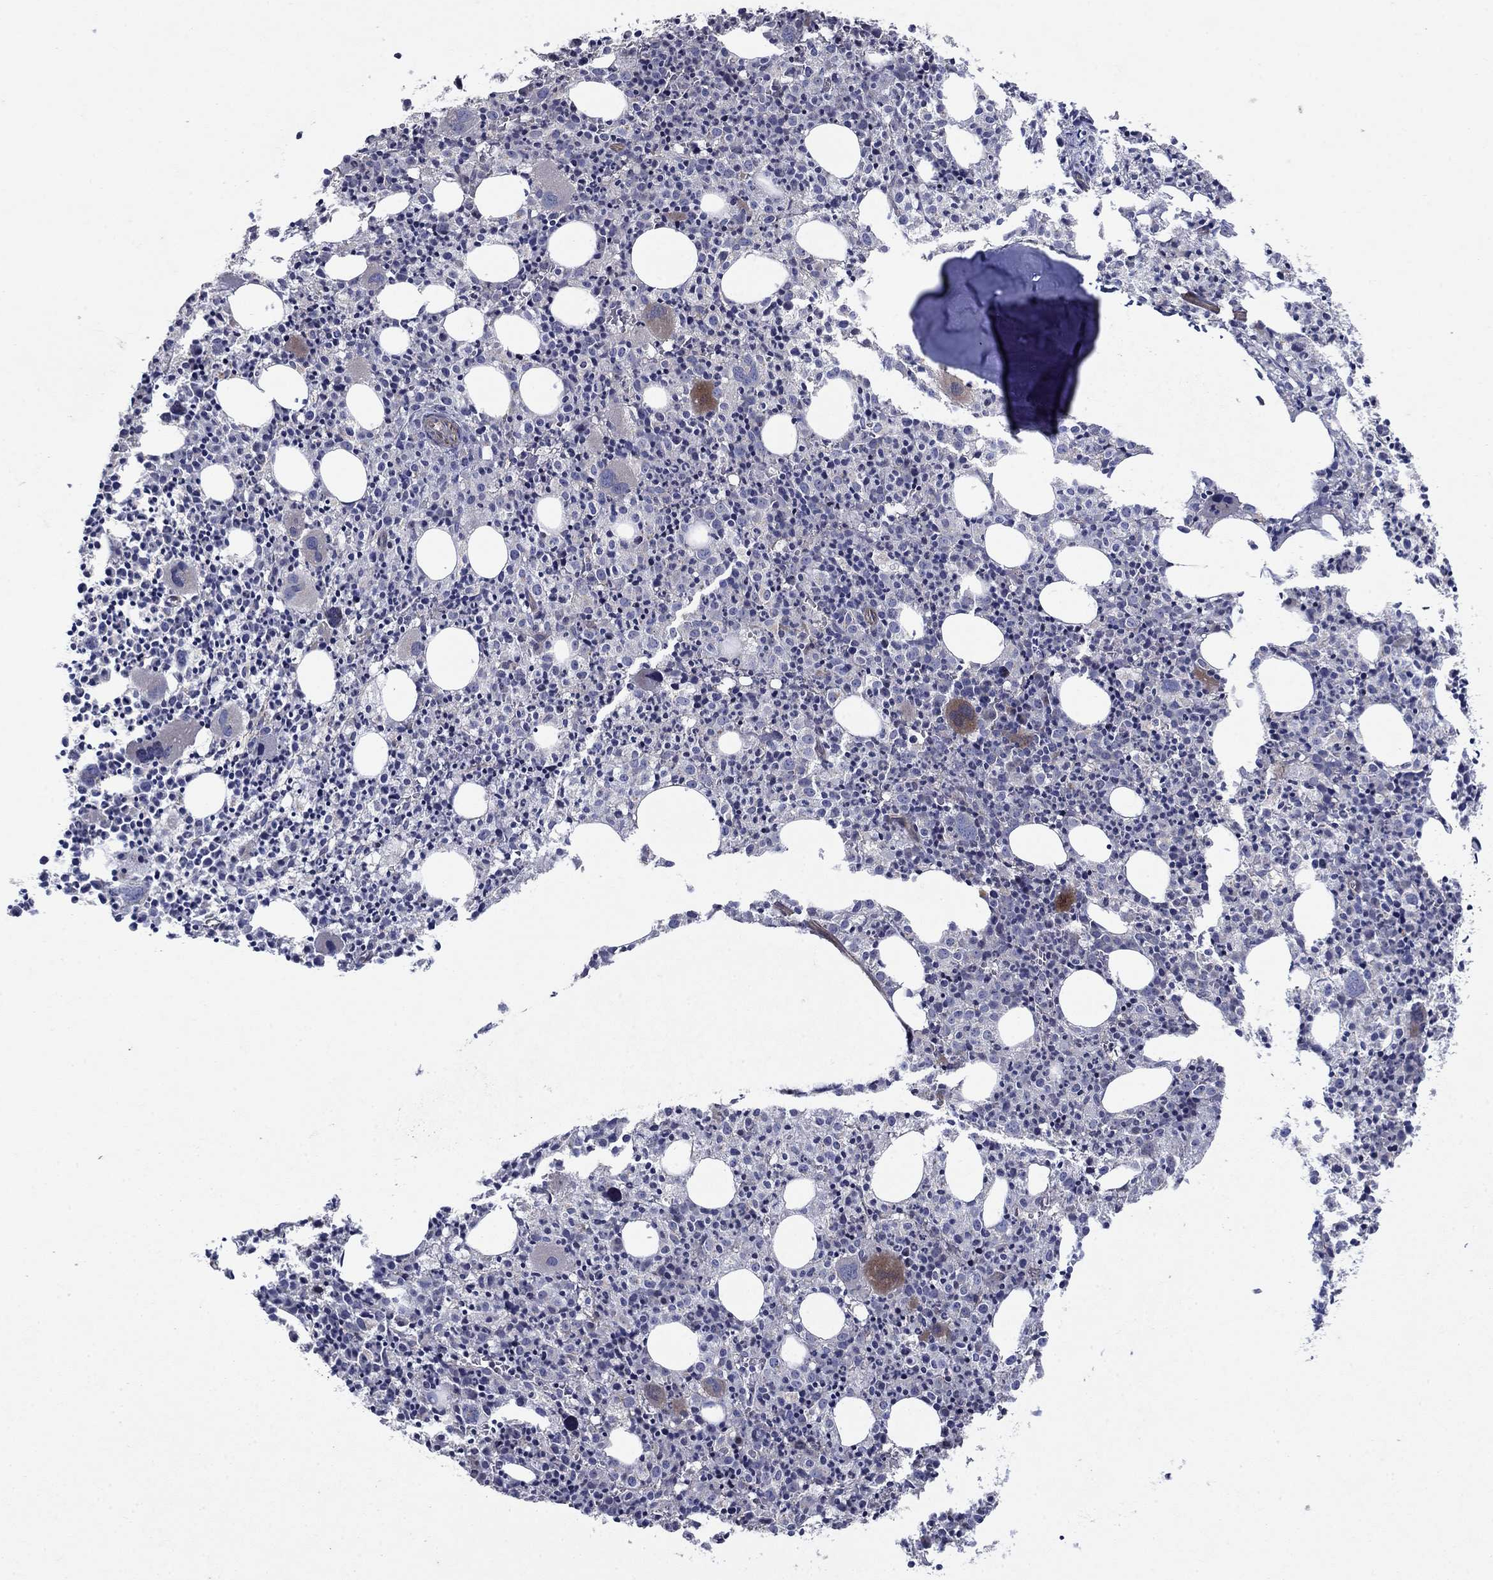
{"staining": {"intensity": "strong", "quantity": "<25%", "location": "cytoplasmic/membranous"}, "tissue": "bone marrow", "cell_type": "Hematopoietic cells", "image_type": "normal", "snomed": [{"axis": "morphology", "description": "Normal tissue, NOS"}, {"axis": "morphology", "description": "Inflammation, NOS"}, {"axis": "topography", "description": "Bone marrow"}], "caption": "Immunohistochemical staining of unremarkable human bone marrow shows strong cytoplasmic/membranous protein positivity in about <25% of hematopoietic cells. (Brightfield microscopy of DAB IHC at high magnification).", "gene": "SLC7A1", "patient": {"sex": "male", "age": 3}}